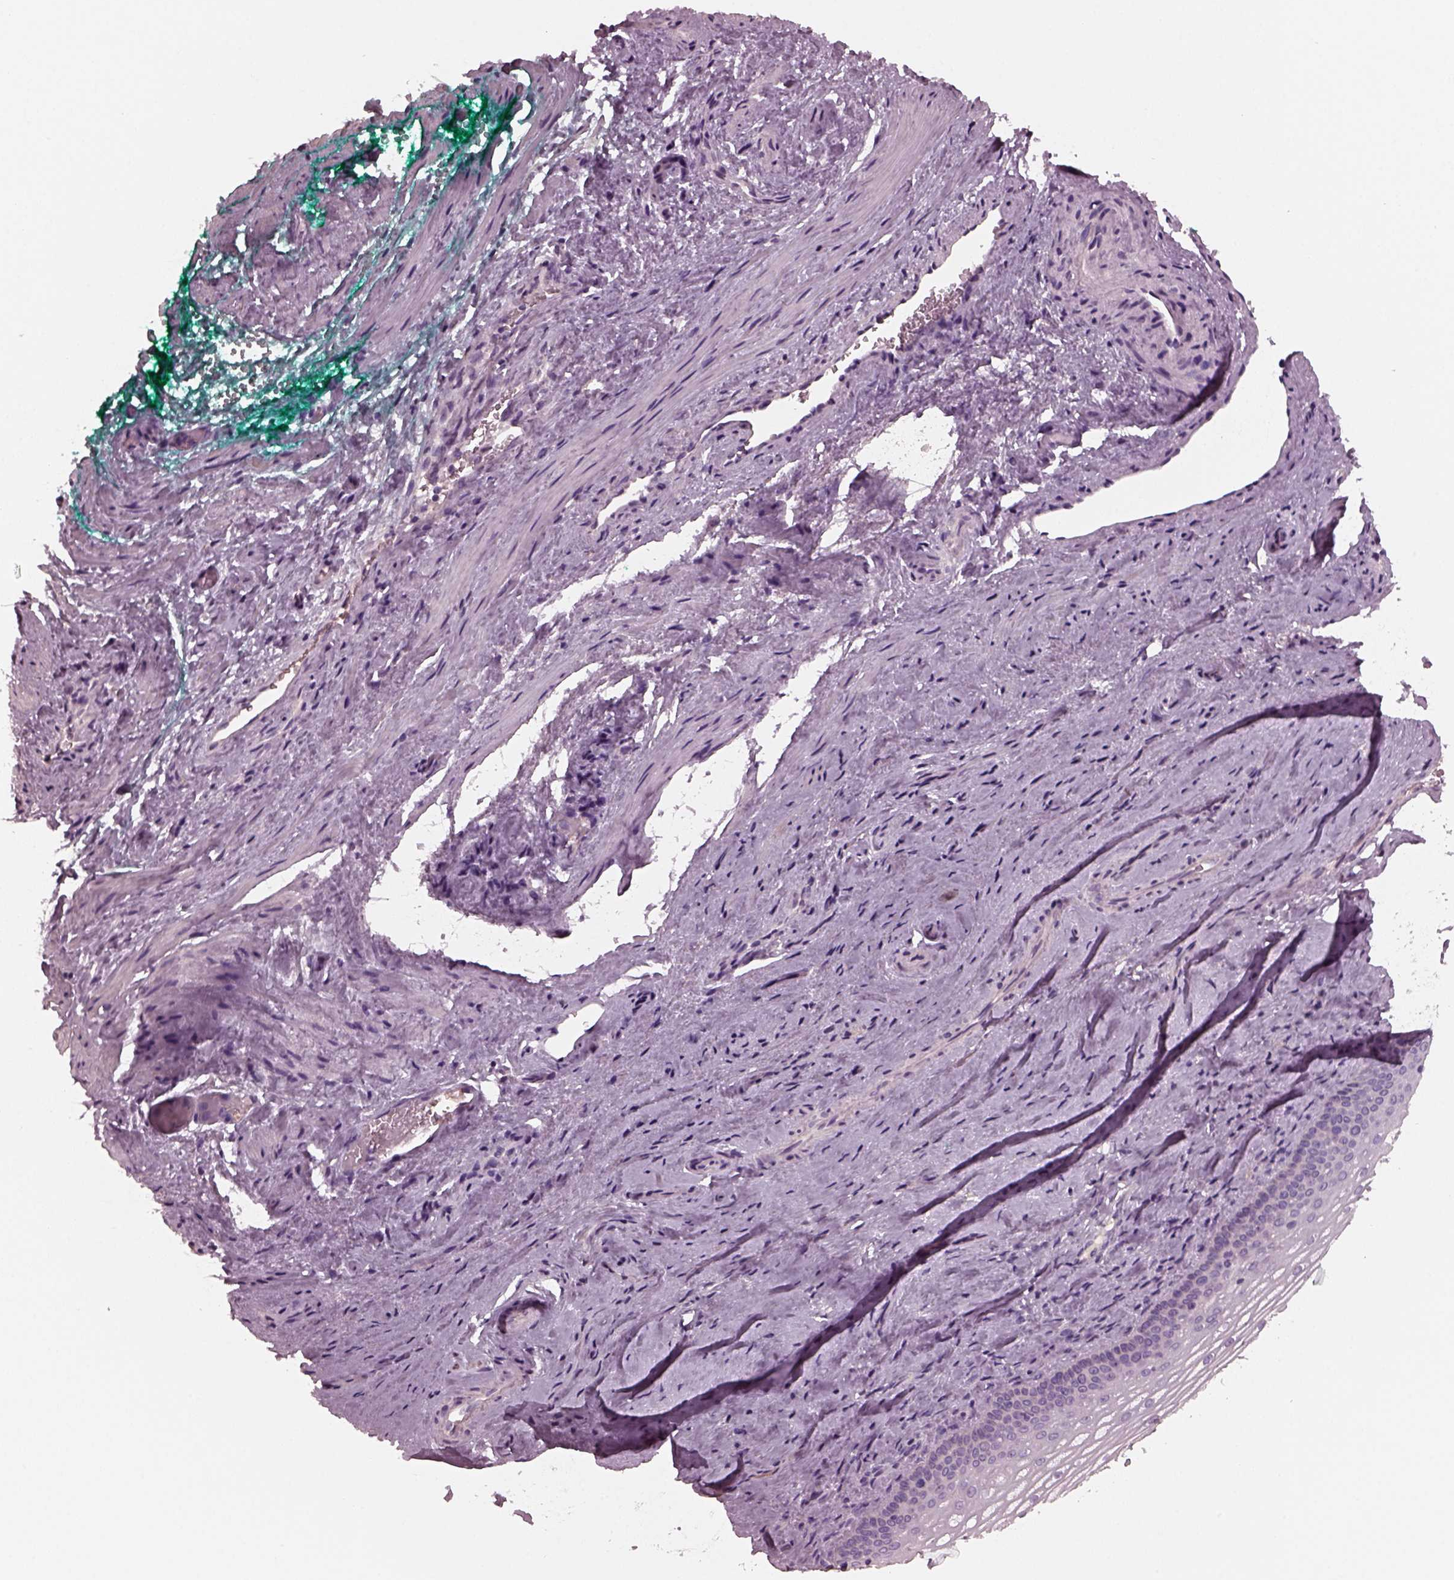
{"staining": {"intensity": "negative", "quantity": "none", "location": "none"}, "tissue": "vagina", "cell_type": "Squamous epithelial cells", "image_type": "normal", "snomed": [{"axis": "morphology", "description": "Normal tissue, NOS"}, {"axis": "topography", "description": "Vagina"}], "caption": "Immunohistochemistry (IHC) image of normal vagina stained for a protein (brown), which exhibits no expression in squamous epithelial cells.", "gene": "PORCN", "patient": {"sex": "female", "age": 44}}